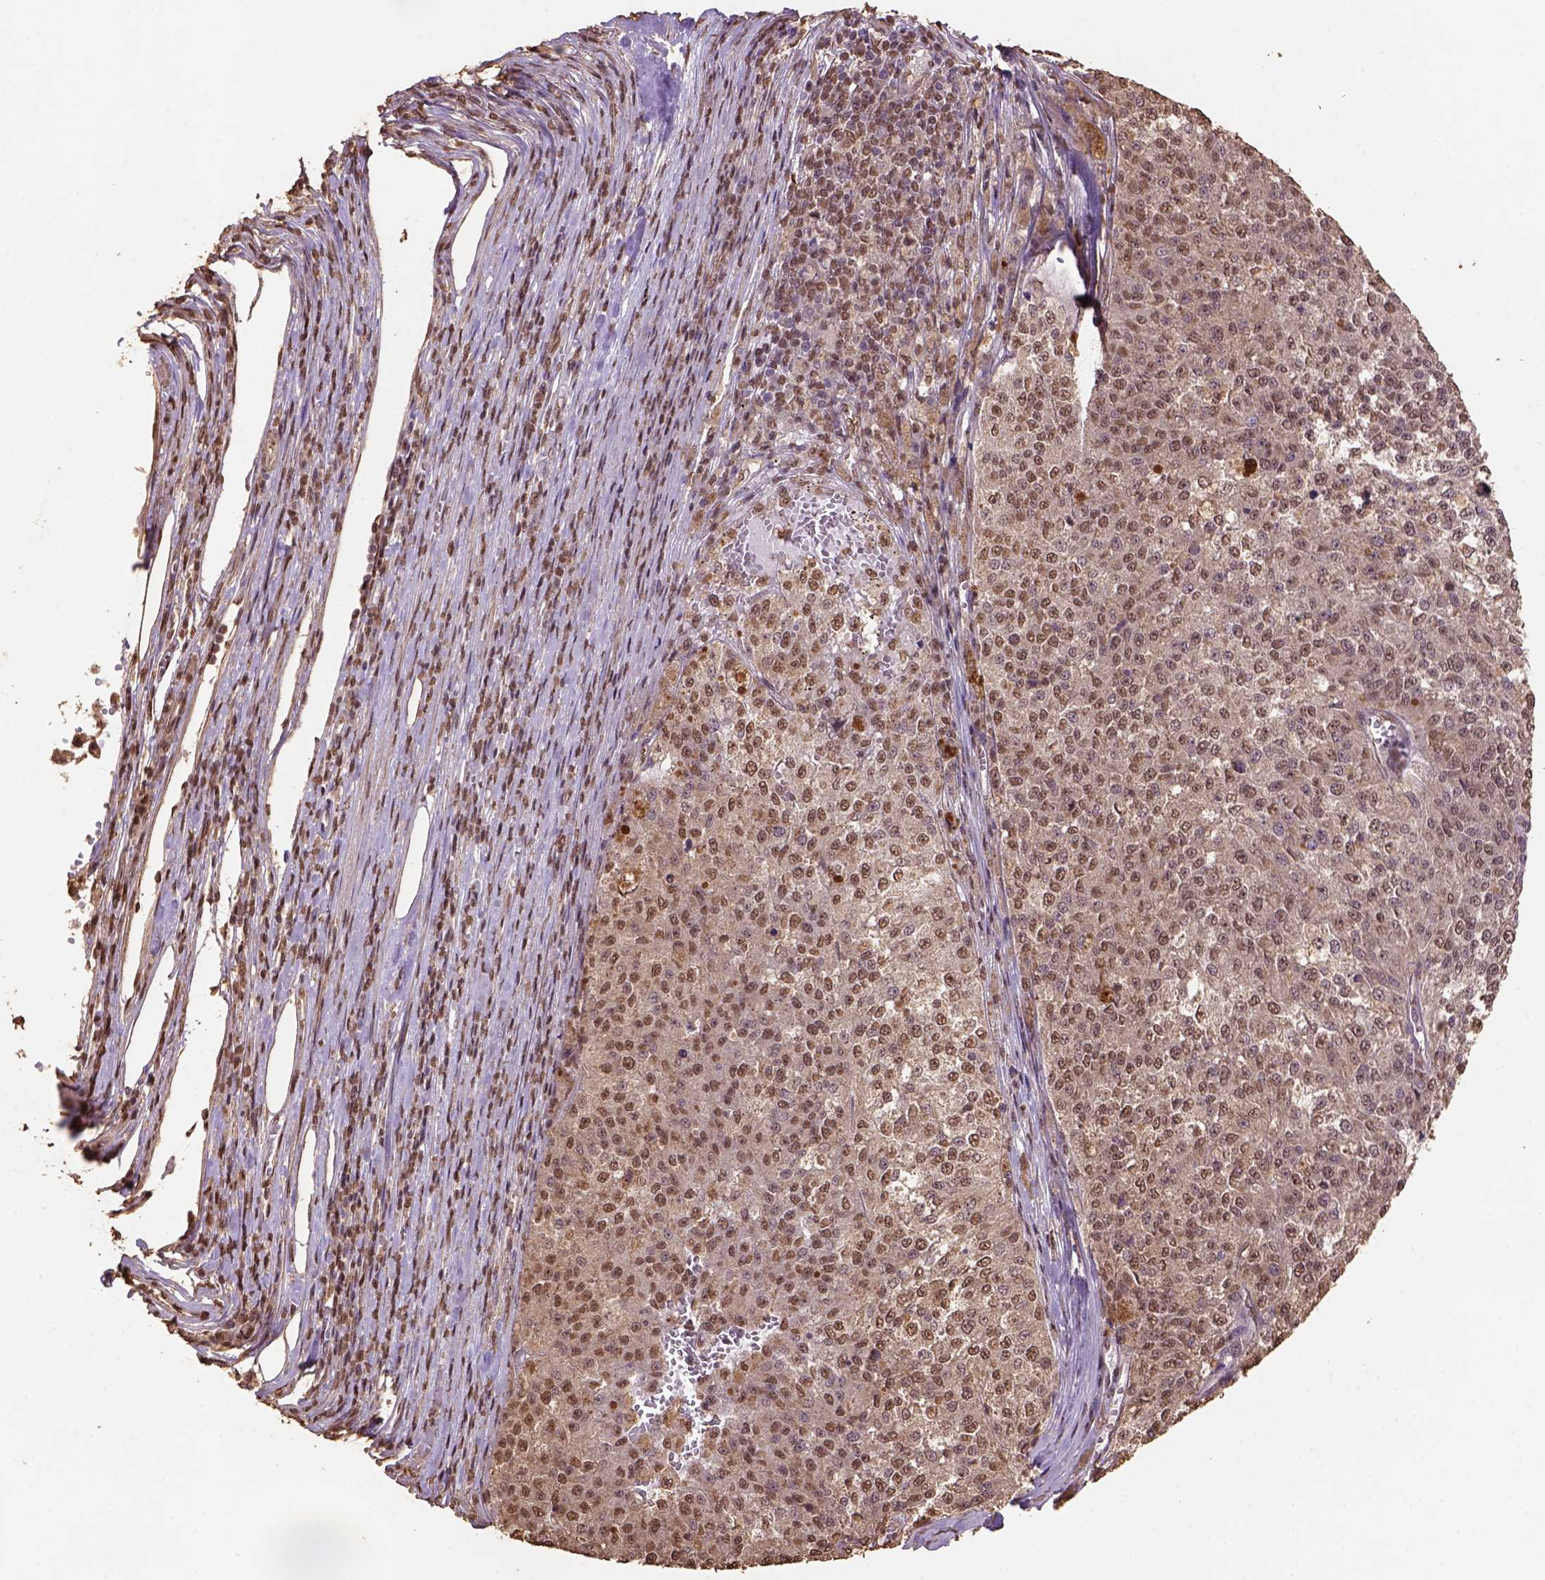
{"staining": {"intensity": "moderate", "quantity": ">75%", "location": "nuclear"}, "tissue": "melanoma", "cell_type": "Tumor cells", "image_type": "cancer", "snomed": [{"axis": "morphology", "description": "Malignant melanoma, Metastatic site"}, {"axis": "topography", "description": "Lymph node"}], "caption": "A micrograph of human melanoma stained for a protein shows moderate nuclear brown staining in tumor cells. The protein of interest is shown in brown color, while the nuclei are stained blue.", "gene": "CSTF2T", "patient": {"sex": "female", "age": 64}}